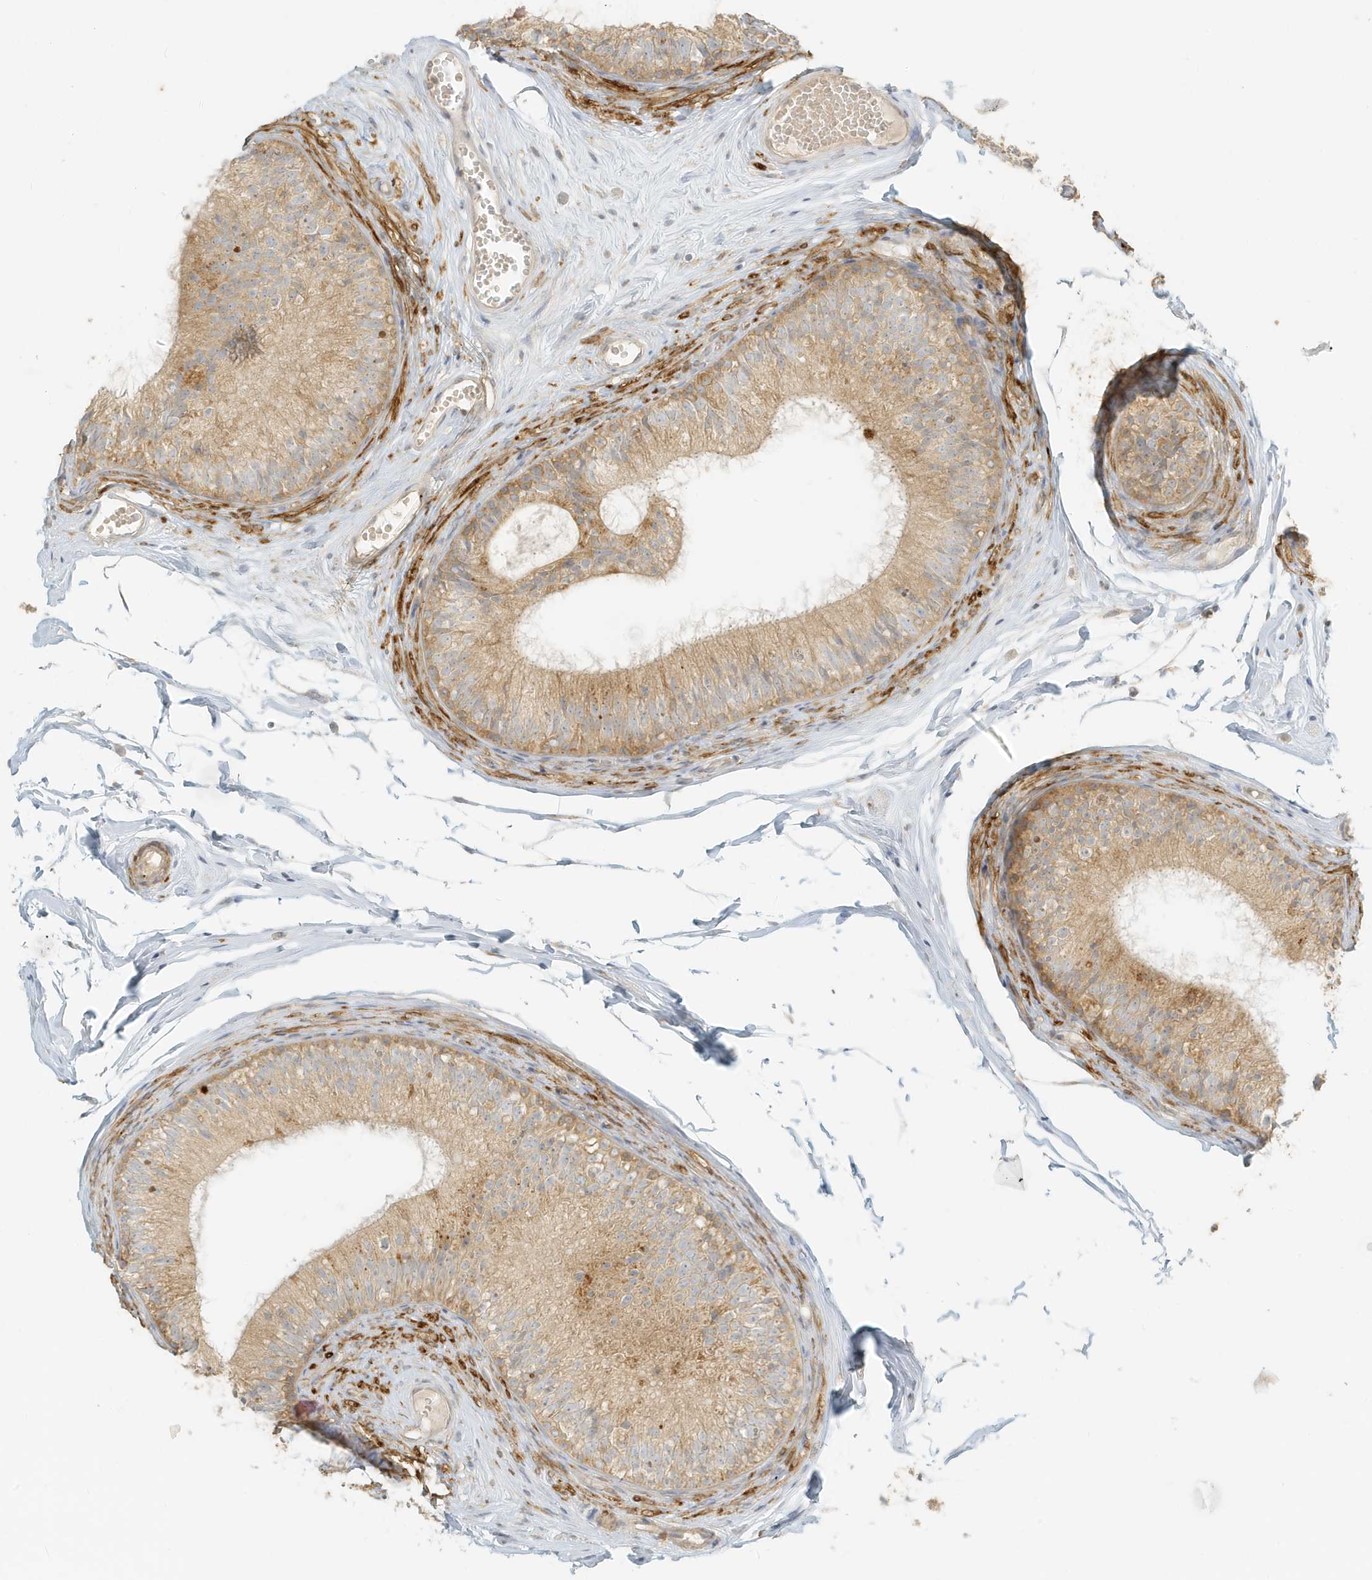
{"staining": {"intensity": "moderate", "quantity": ">75%", "location": "cytoplasmic/membranous"}, "tissue": "epididymis", "cell_type": "Glandular cells", "image_type": "normal", "snomed": [{"axis": "morphology", "description": "Normal tissue, NOS"}, {"axis": "morphology", "description": "Seminoma in situ"}, {"axis": "topography", "description": "Testis"}, {"axis": "topography", "description": "Epididymis"}], "caption": "This histopathology image reveals IHC staining of benign human epididymis, with medium moderate cytoplasmic/membranous expression in about >75% of glandular cells.", "gene": "MCOLN1", "patient": {"sex": "male", "age": 28}}